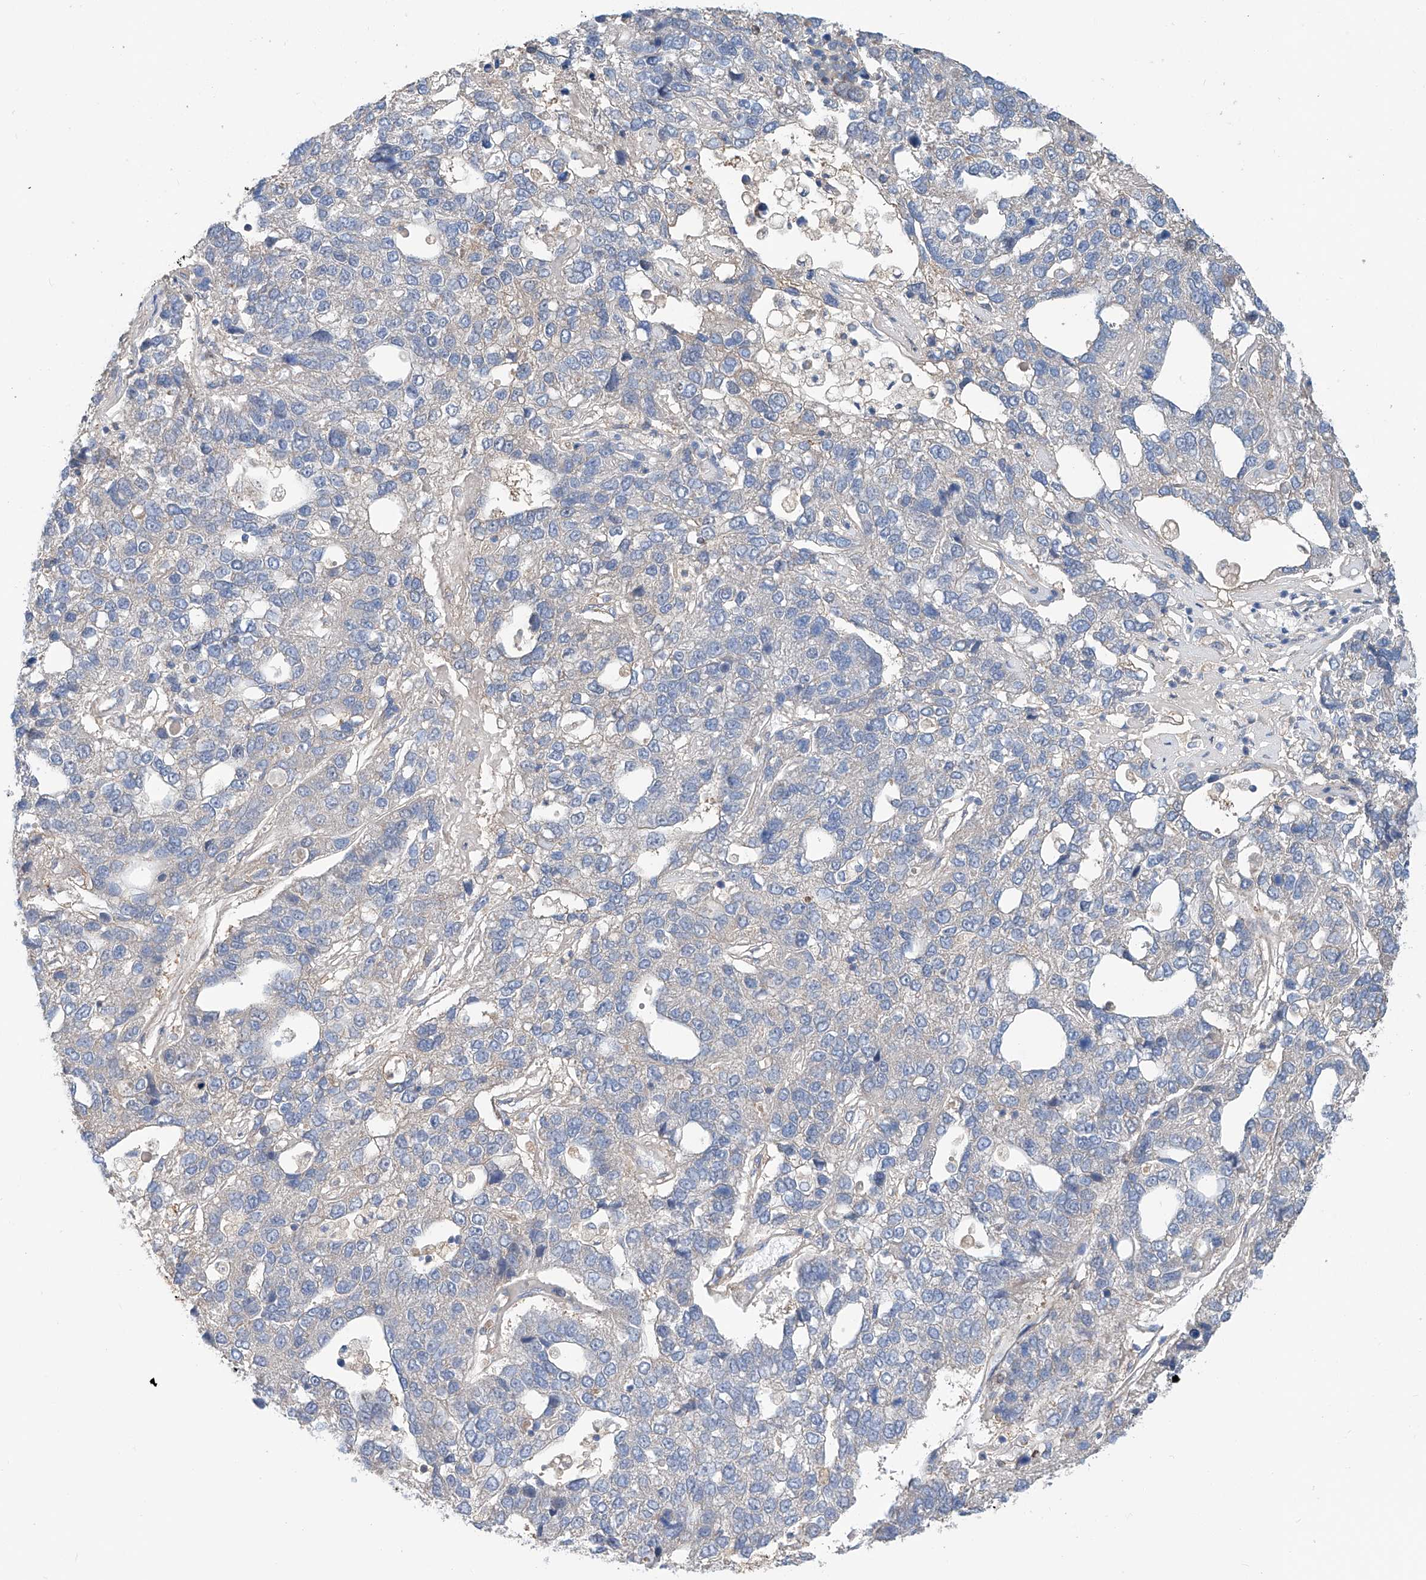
{"staining": {"intensity": "negative", "quantity": "none", "location": "none"}, "tissue": "pancreatic cancer", "cell_type": "Tumor cells", "image_type": "cancer", "snomed": [{"axis": "morphology", "description": "Adenocarcinoma, NOS"}, {"axis": "topography", "description": "Pancreas"}], "caption": "There is no significant positivity in tumor cells of pancreatic adenocarcinoma. (Brightfield microscopy of DAB immunohistochemistry at high magnification).", "gene": "SLC22A7", "patient": {"sex": "female", "age": 61}}